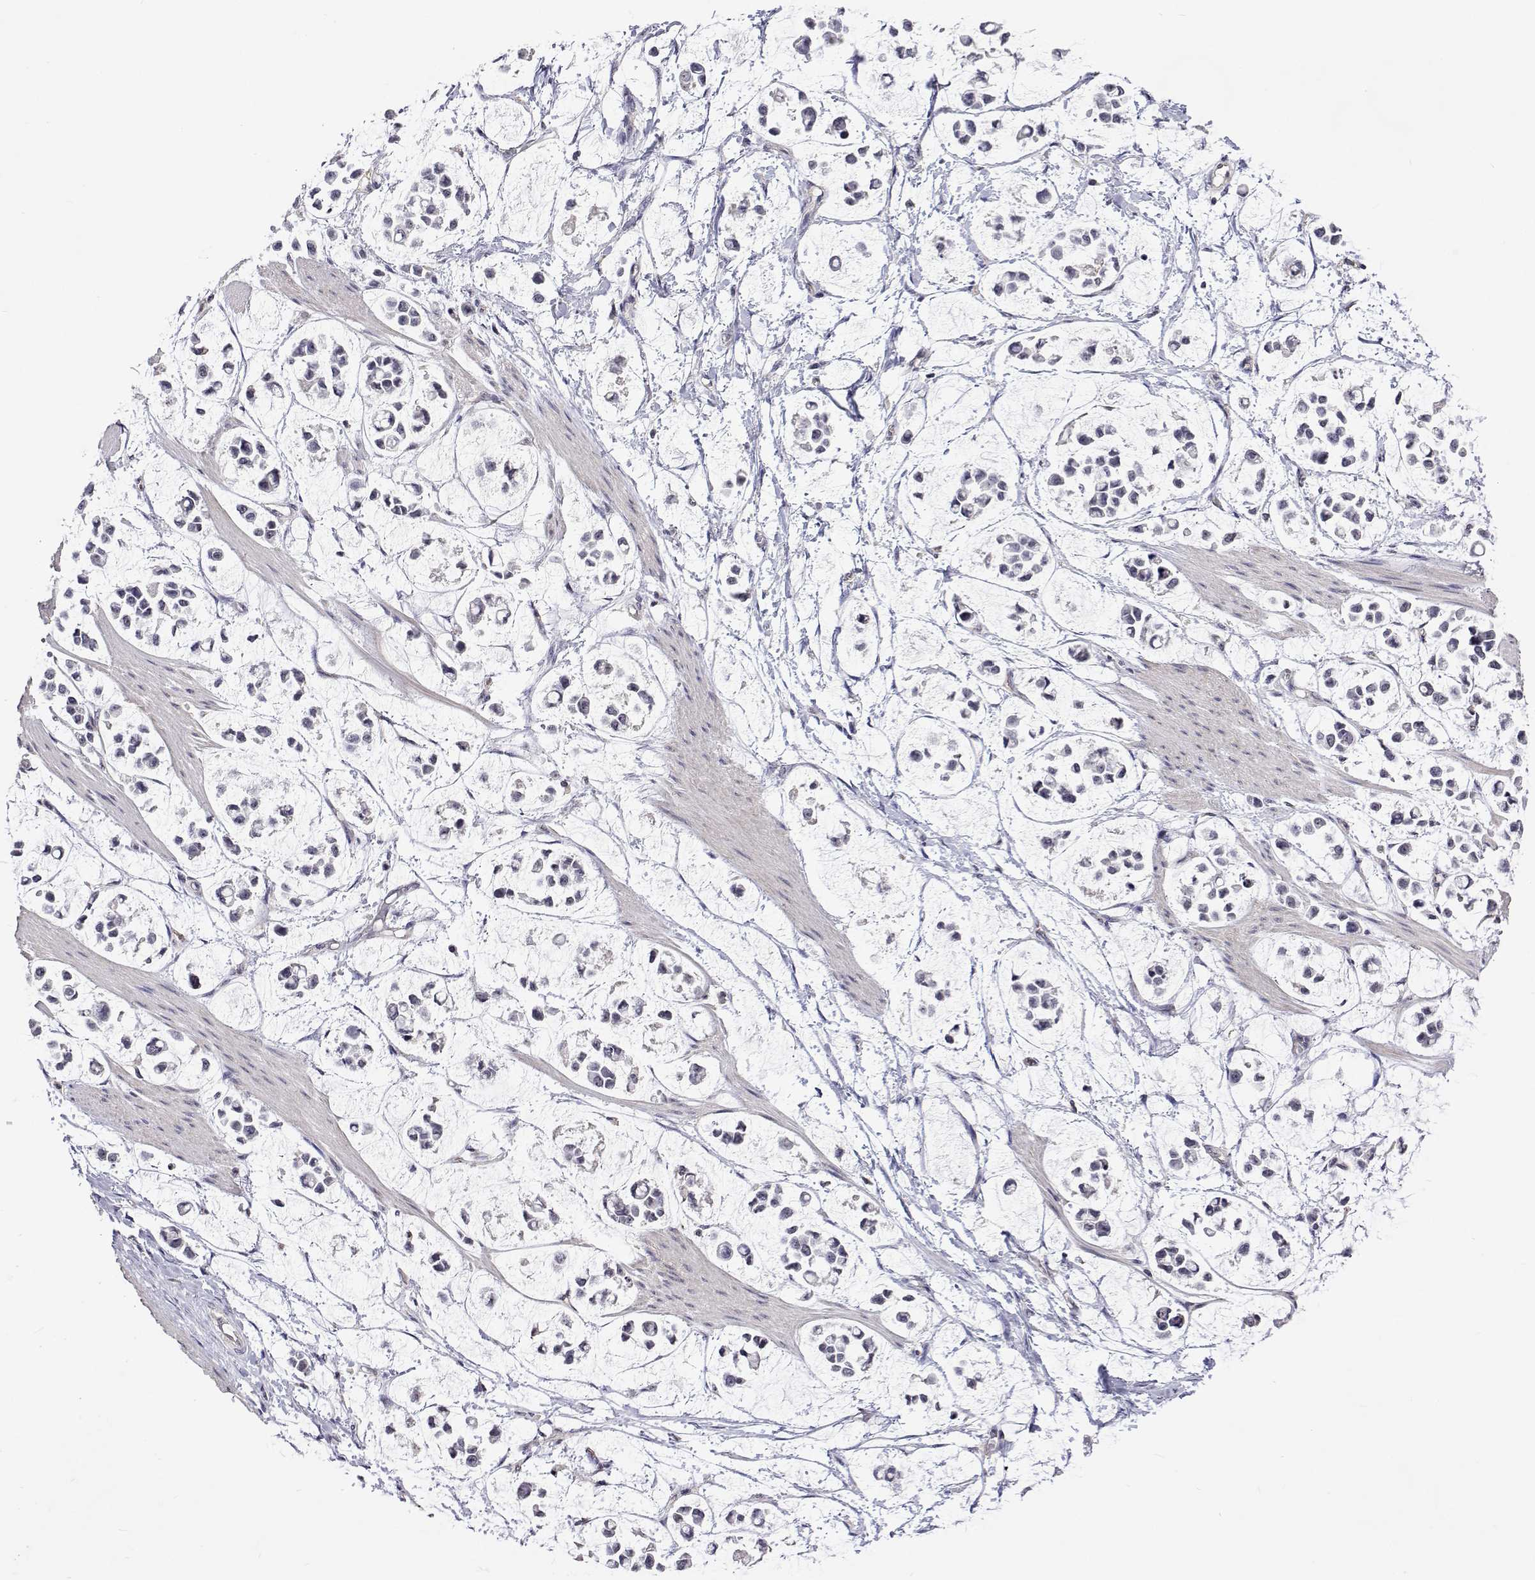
{"staining": {"intensity": "negative", "quantity": "none", "location": "none"}, "tissue": "stomach cancer", "cell_type": "Tumor cells", "image_type": "cancer", "snomed": [{"axis": "morphology", "description": "Adenocarcinoma, NOS"}, {"axis": "topography", "description": "Stomach"}], "caption": "Human stomach cancer (adenocarcinoma) stained for a protein using IHC displays no expression in tumor cells.", "gene": "NHP2", "patient": {"sex": "male", "age": 82}}